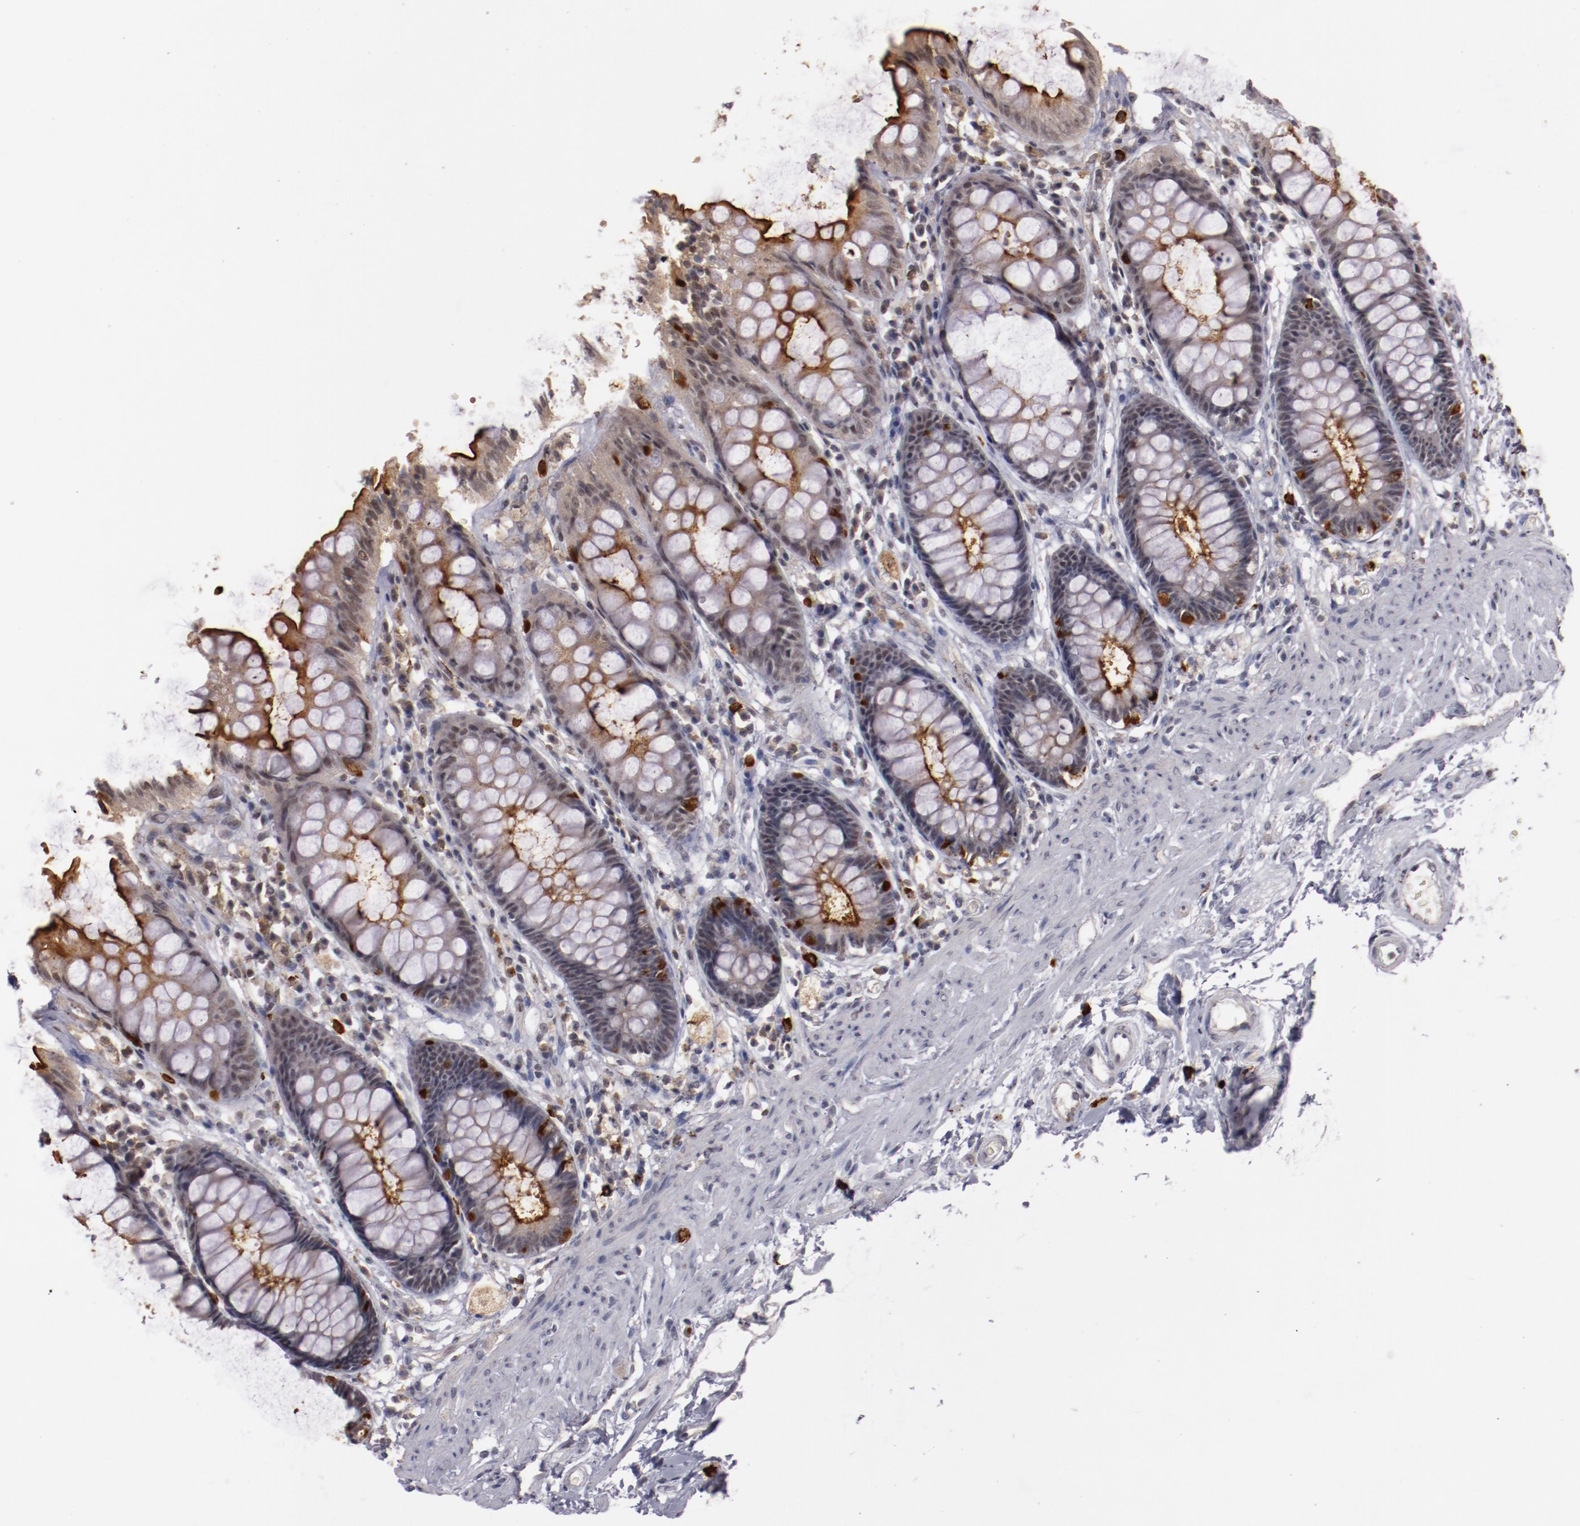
{"staining": {"intensity": "moderate", "quantity": "25%-75%", "location": "cytoplasmic/membranous"}, "tissue": "rectum", "cell_type": "Glandular cells", "image_type": "normal", "snomed": [{"axis": "morphology", "description": "Normal tissue, NOS"}, {"axis": "topography", "description": "Rectum"}], "caption": "Glandular cells reveal medium levels of moderate cytoplasmic/membranous staining in approximately 25%-75% of cells in unremarkable rectum. The staining was performed using DAB, with brown indicating positive protein expression. Nuclei are stained blue with hematoxylin.", "gene": "STX3", "patient": {"sex": "female", "age": 46}}